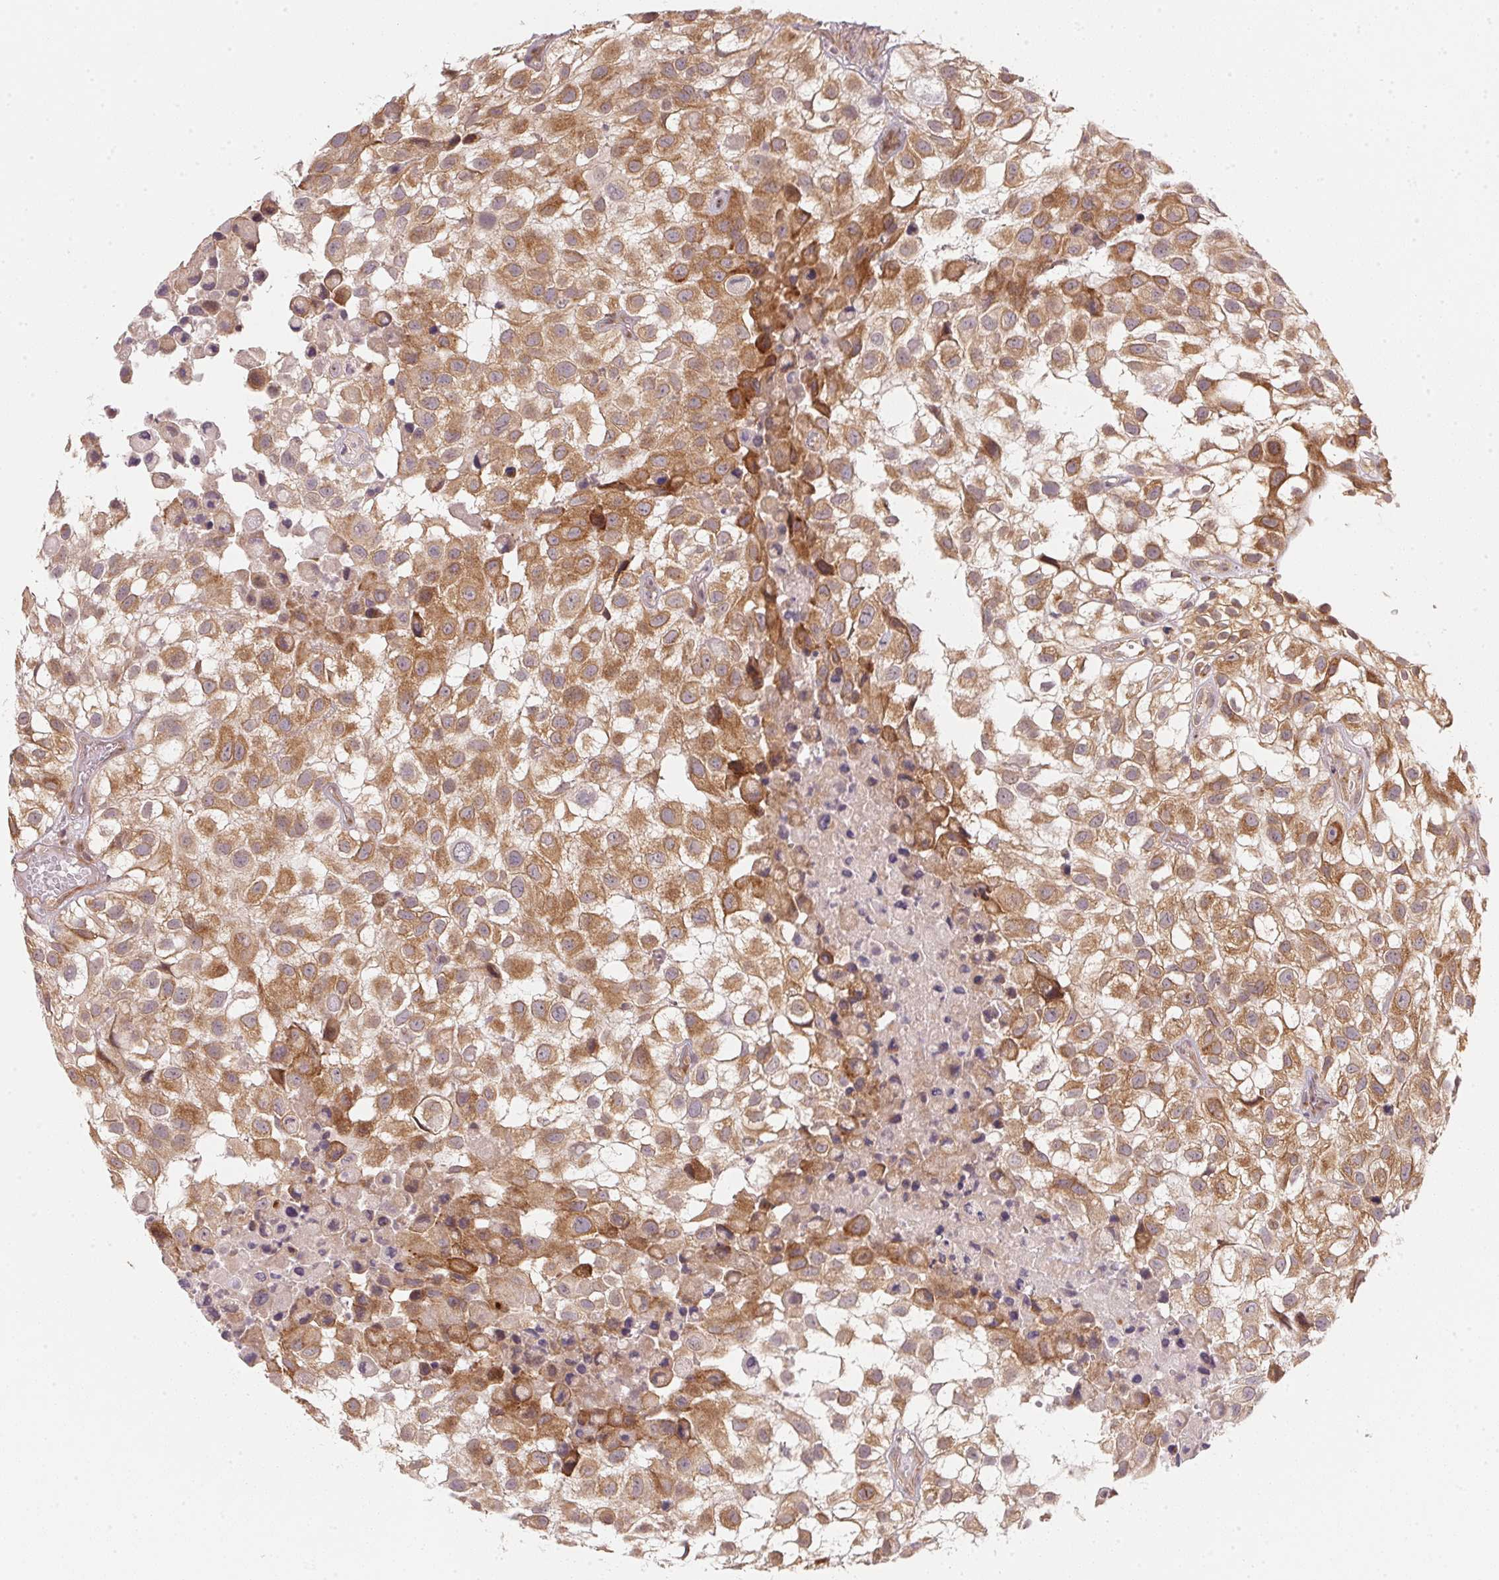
{"staining": {"intensity": "moderate", "quantity": ">75%", "location": "cytoplasmic/membranous"}, "tissue": "urothelial cancer", "cell_type": "Tumor cells", "image_type": "cancer", "snomed": [{"axis": "morphology", "description": "Urothelial carcinoma, High grade"}, {"axis": "topography", "description": "Urinary bladder"}], "caption": "A micrograph of human high-grade urothelial carcinoma stained for a protein shows moderate cytoplasmic/membranous brown staining in tumor cells. The staining is performed using DAB (3,3'-diaminobenzidine) brown chromogen to label protein expression. The nuclei are counter-stained blue using hematoxylin.", "gene": "EI24", "patient": {"sex": "male", "age": 56}}